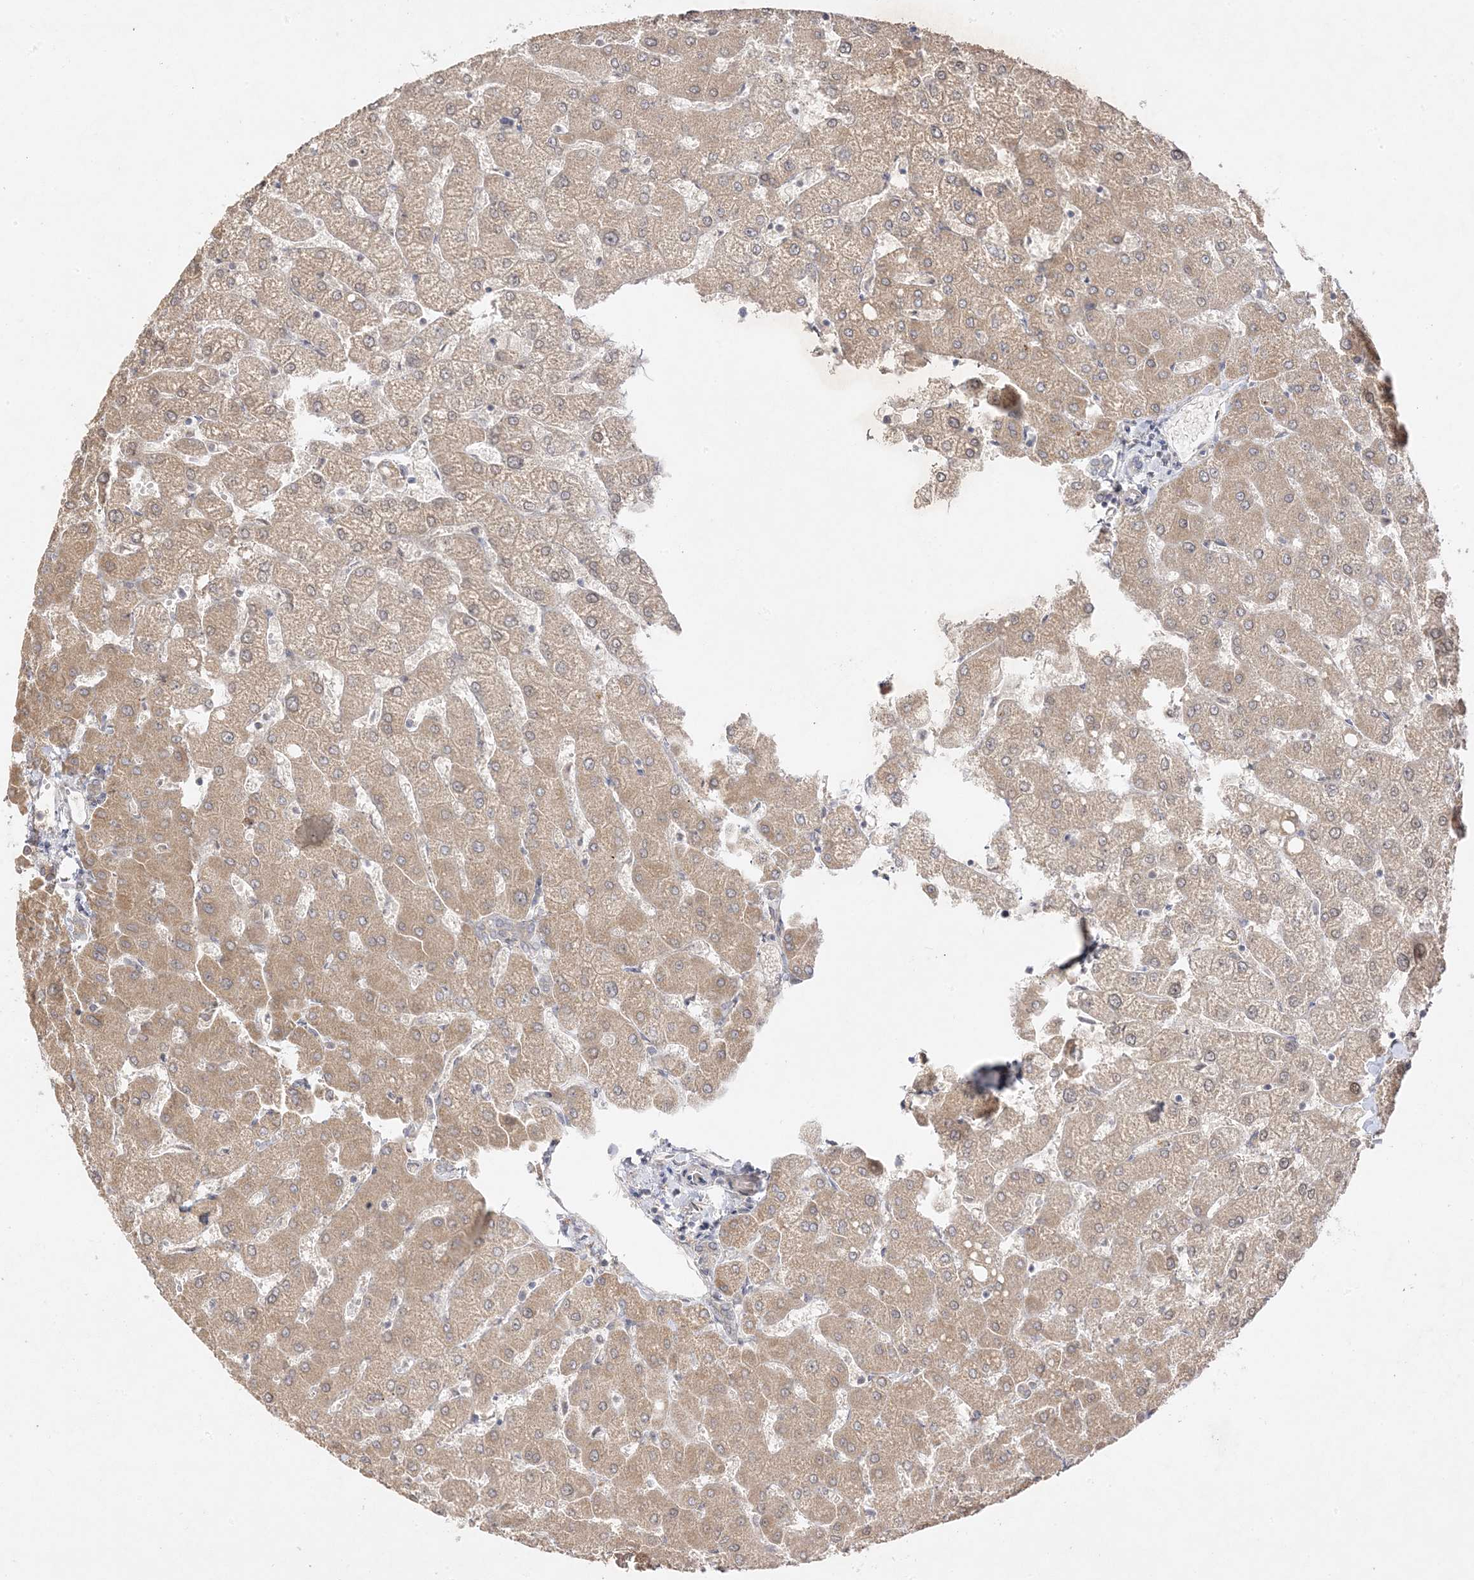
{"staining": {"intensity": "negative", "quantity": "none", "location": "none"}, "tissue": "liver", "cell_type": "Cholangiocytes", "image_type": "normal", "snomed": [{"axis": "morphology", "description": "Normal tissue, NOS"}, {"axis": "topography", "description": "Liver"}], "caption": "The photomicrograph demonstrates no significant positivity in cholangiocytes of liver.", "gene": "C2CD2", "patient": {"sex": "female", "age": 54}}